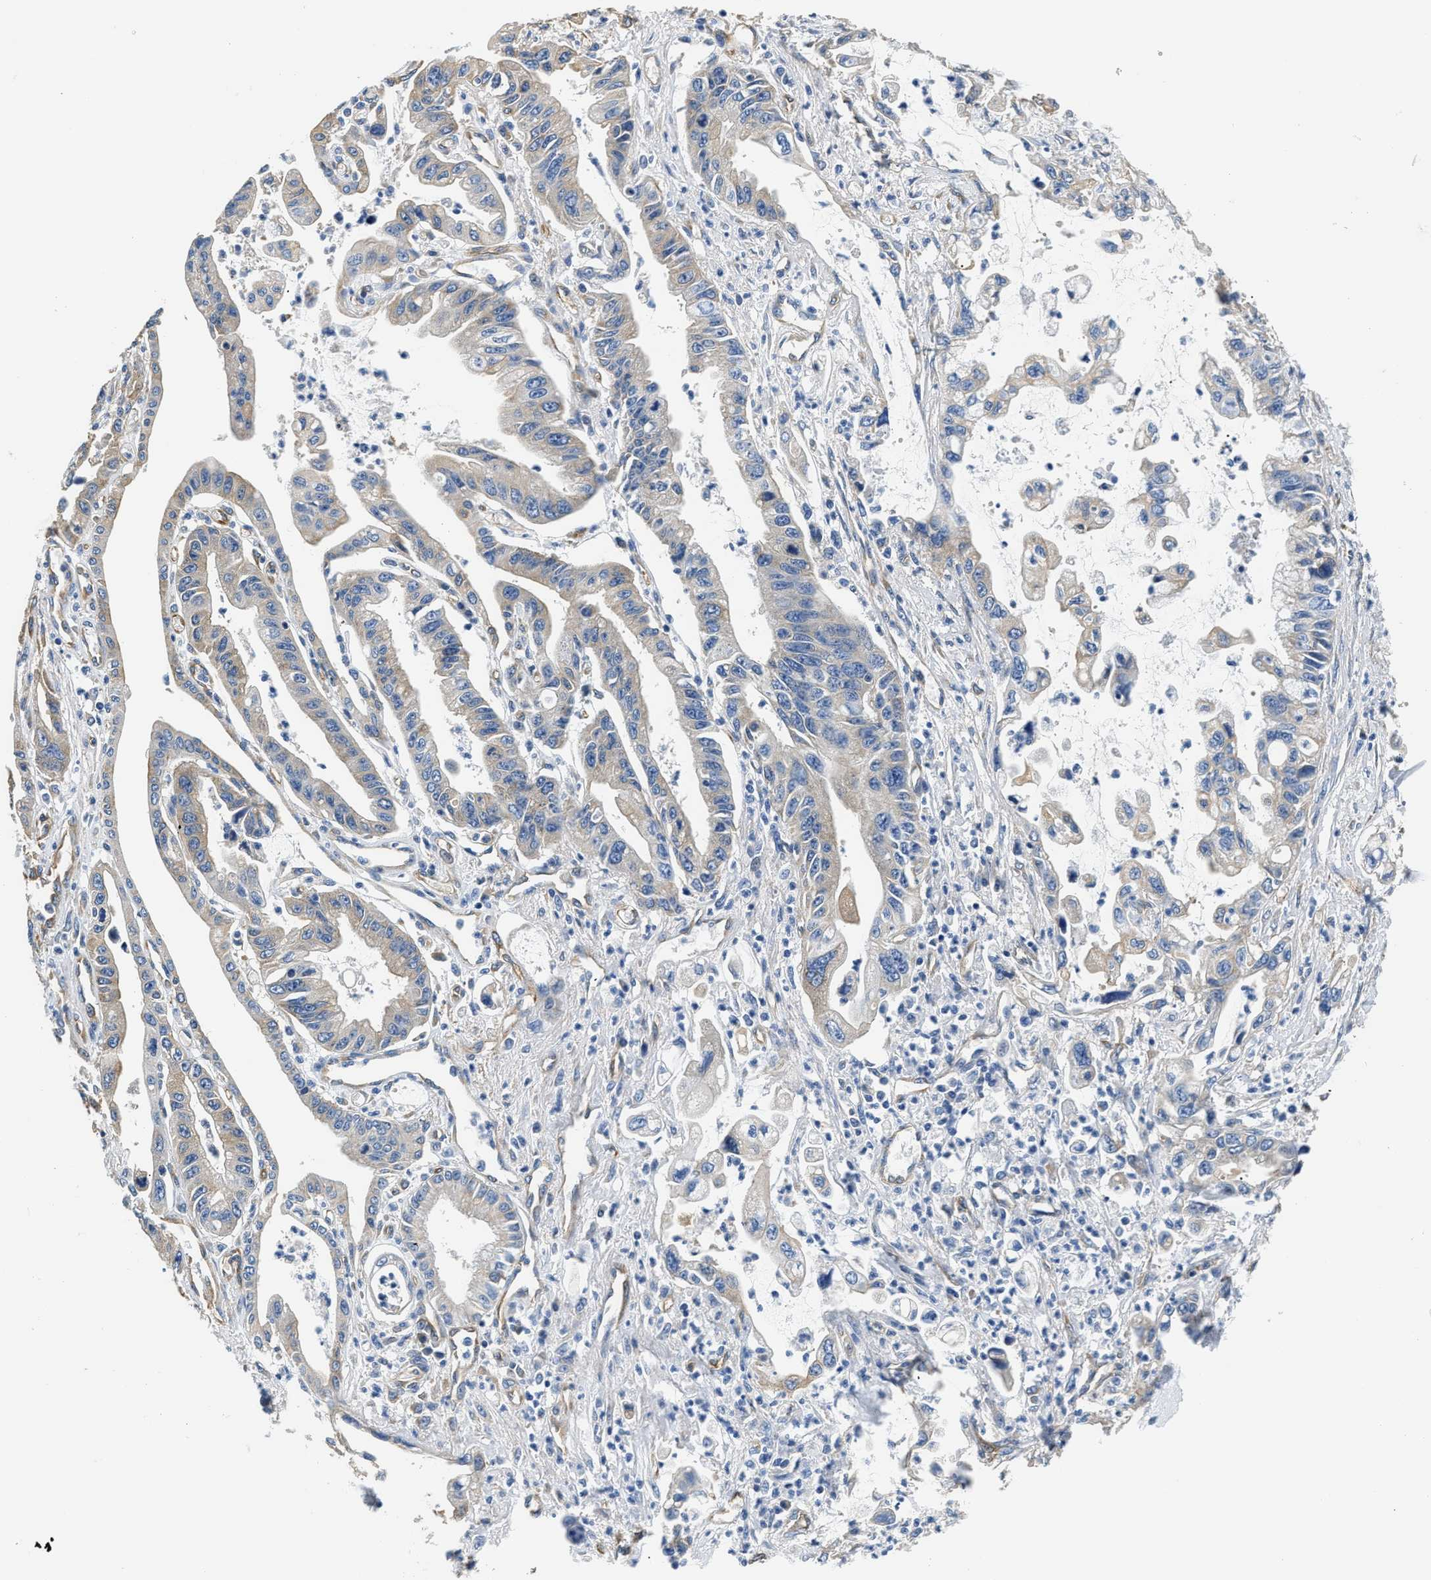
{"staining": {"intensity": "negative", "quantity": "none", "location": "none"}, "tissue": "pancreatic cancer", "cell_type": "Tumor cells", "image_type": "cancer", "snomed": [{"axis": "morphology", "description": "Adenocarcinoma, NOS"}, {"axis": "topography", "description": "Pancreas"}], "caption": "Immunohistochemical staining of adenocarcinoma (pancreatic) exhibits no significant expression in tumor cells.", "gene": "CSDE1", "patient": {"sex": "male", "age": 56}}